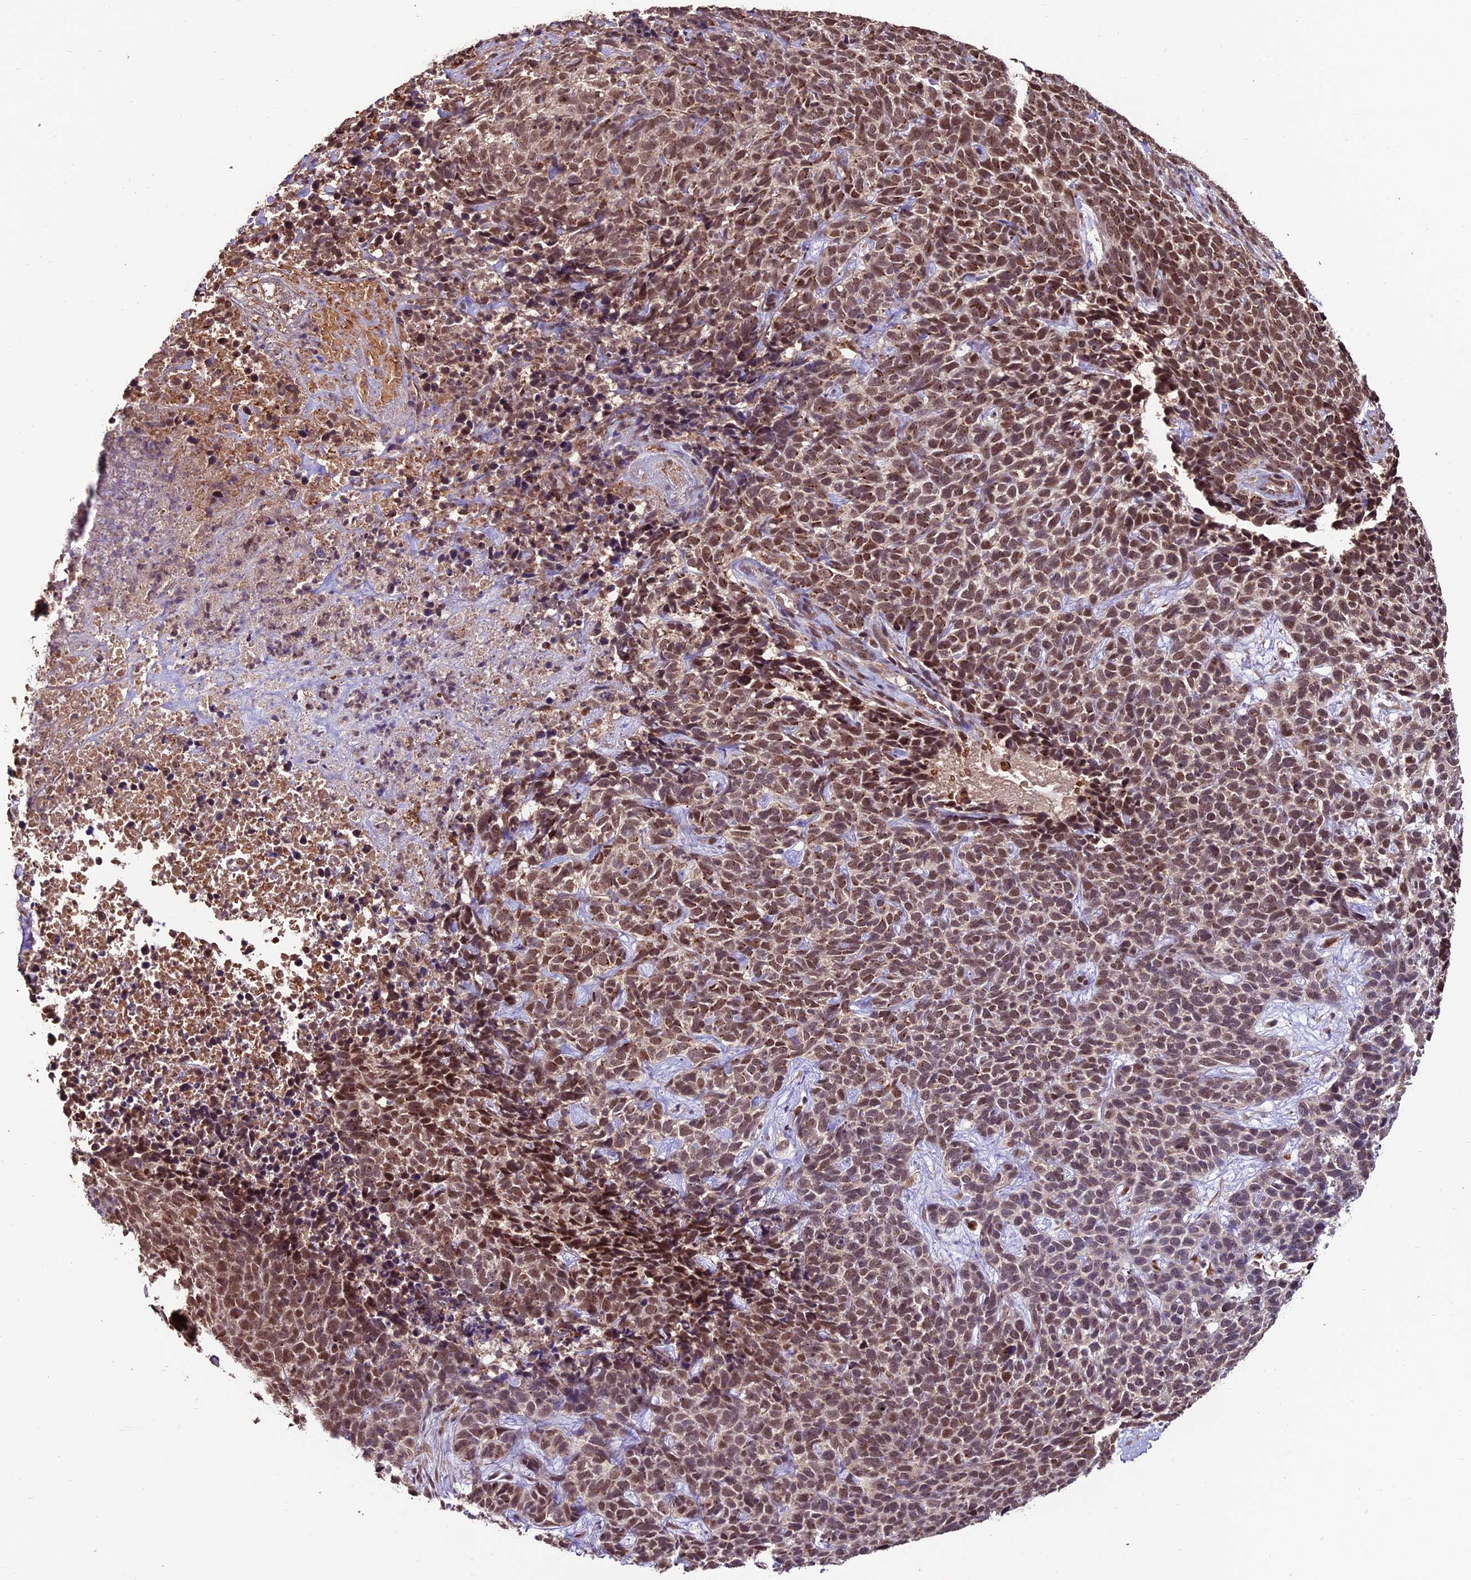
{"staining": {"intensity": "moderate", "quantity": ">75%", "location": "nuclear"}, "tissue": "skin cancer", "cell_type": "Tumor cells", "image_type": "cancer", "snomed": [{"axis": "morphology", "description": "Basal cell carcinoma"}, {"axis": "topography", "description": "Skin"}], "caption": "About >75% of tumor cells in human skin cancer exhibit moderate nuclear protein expression as visualized by brown immunohistochemical staining.", "gene": "CABIN1", "patient": {"sex": "female", "age": 84}}